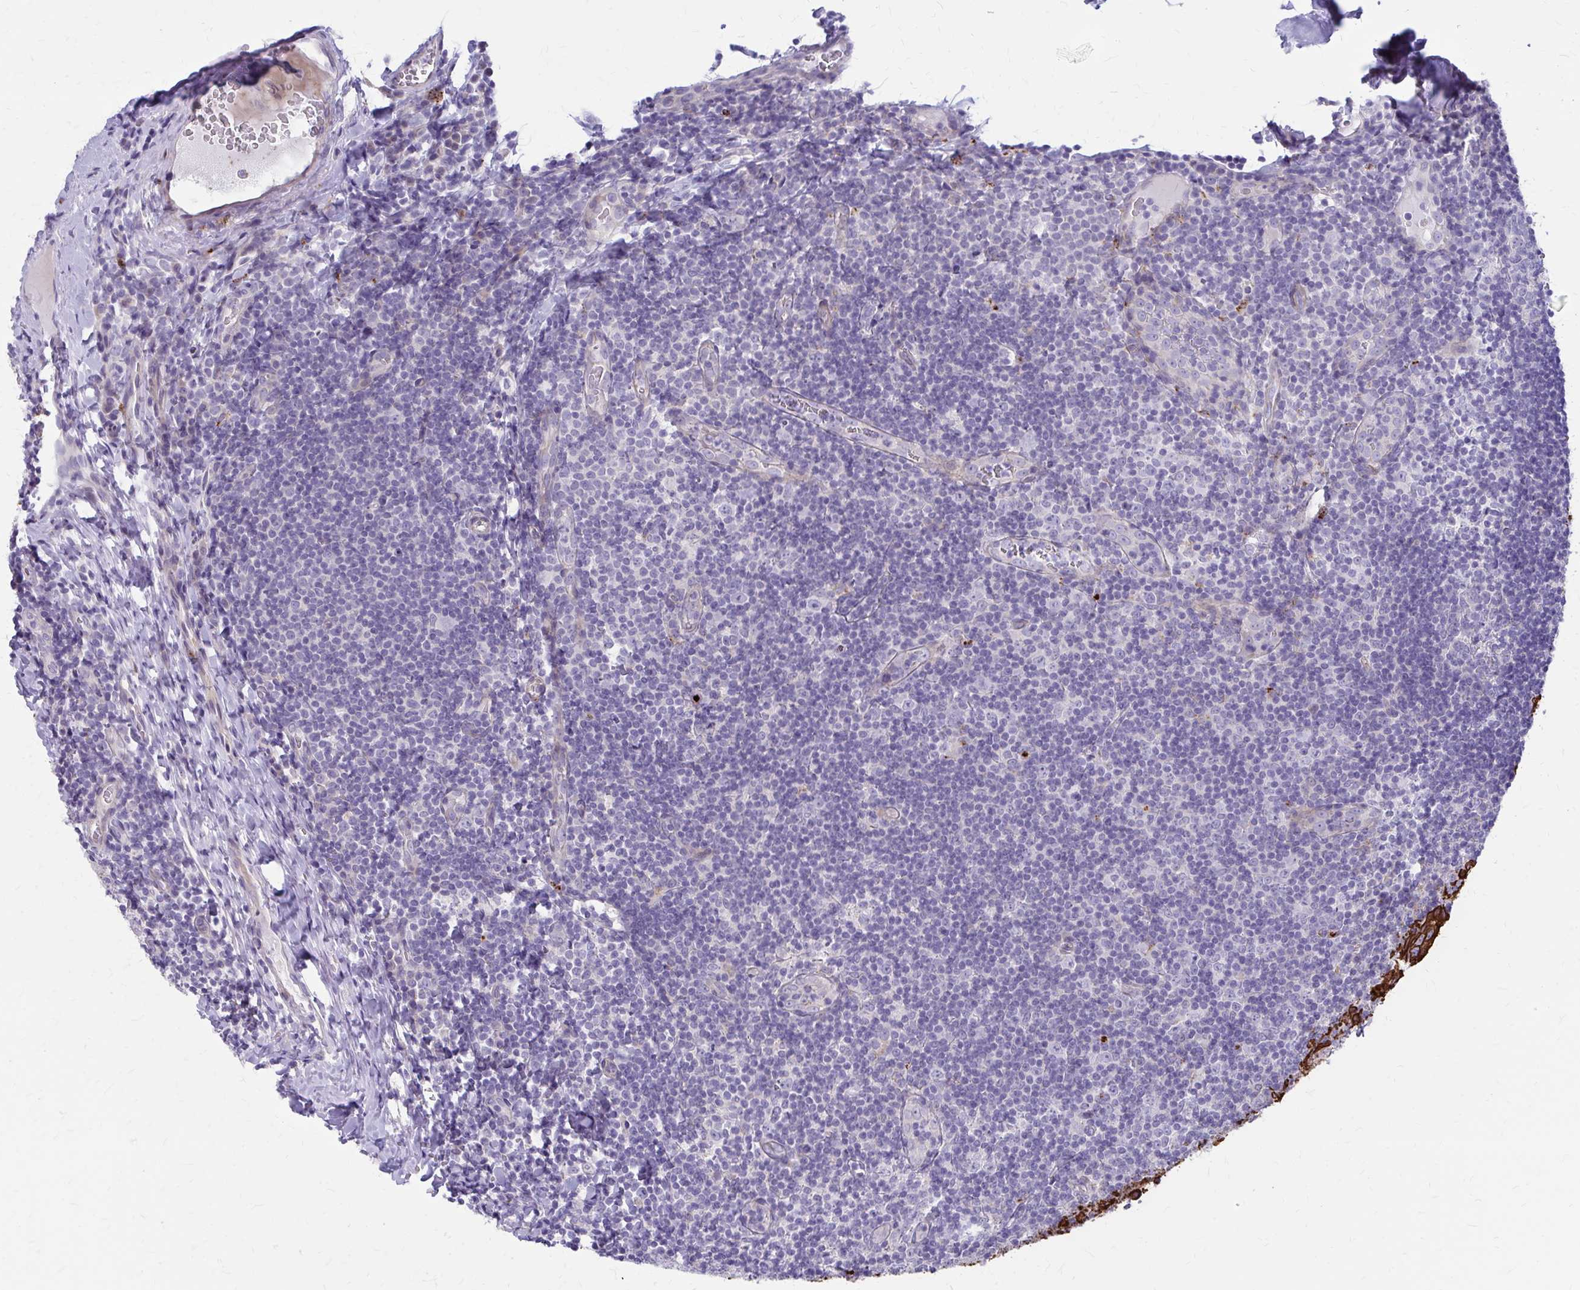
{"staining": {"intensity": "negative", "quantity": "none", "location": "none"}, "tissue": "tonsil", "cell_type": "Non-germinal center cells", "image_type": "normal", "snomed": [{"axis": "morphology", "description": "Normal tissue, NOS"}, {"axis": "morphology", "description": "Inflammation, NOS"}, {"axis": "topography", "description": "Tonsil"}], "caption": "Non-germinal center cells show no significant protein staining in unremarkable tonsil. The staining was performed using DAB to visualize the protein expression in brown, while the nuclei were stained in blue with hematoxylin (Magnification: 20x).", "gene": "GLYATL2", "patient": {"sex": "female", "age": 31}}